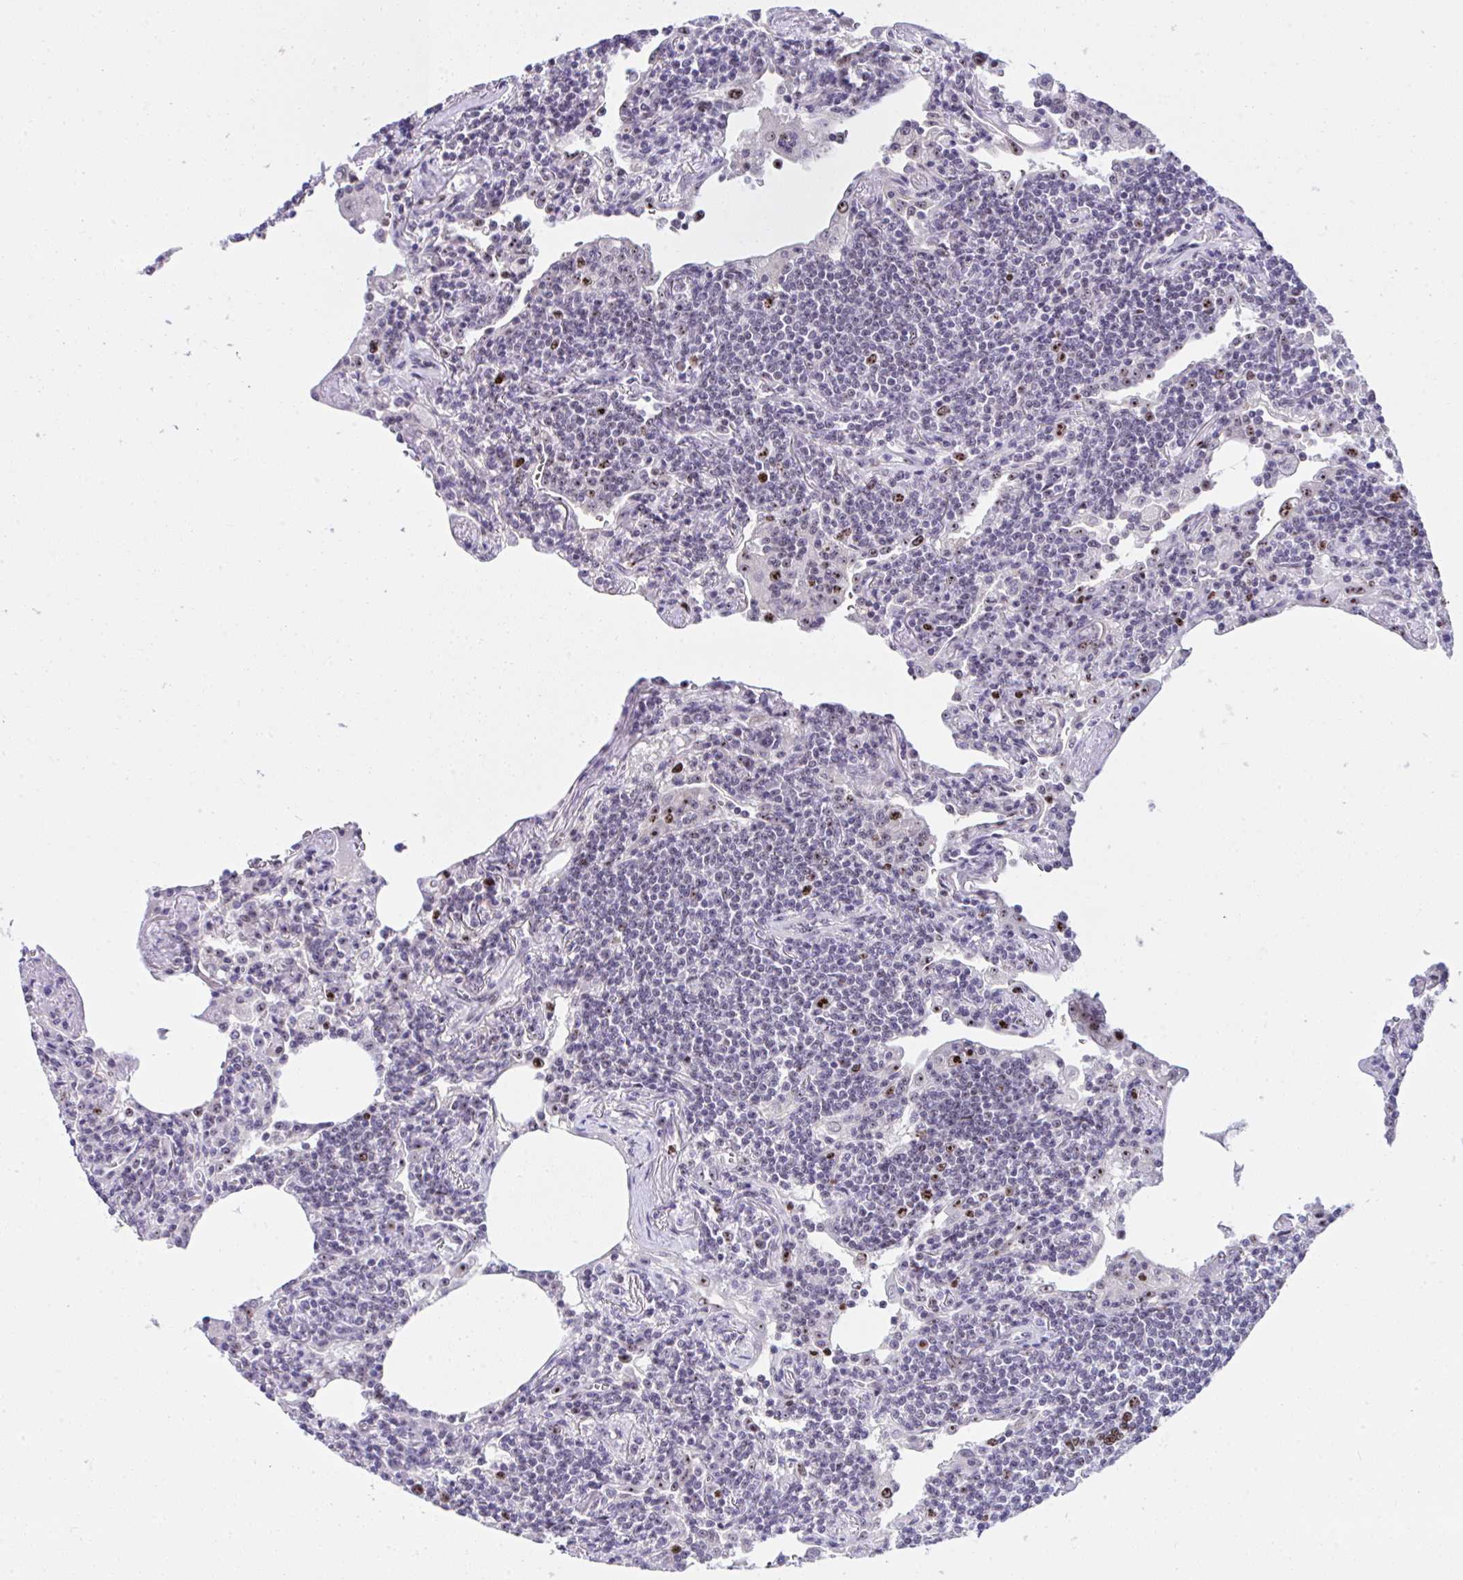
{"staining": {"intensity": "negative", "quantity": "none", "location": "none"}, "tissue": "lymphoma", "cell_type": "Tumor cells", "image_type": "cancer", "snomed": [{"axis": "morphology", "description": "Malignant lymphoma, non-Hodgkin's type, Low grade"}, {"axis": "topography", "description": "Lung"}], "caption": "Immunohistochemical staining of low-grade malignant lymphoma, non-Hodgkin's type demonstrates no significant expression in tumor cells.", "gene": "CEP72", "patient": {"sex": "female", "age": 71}}